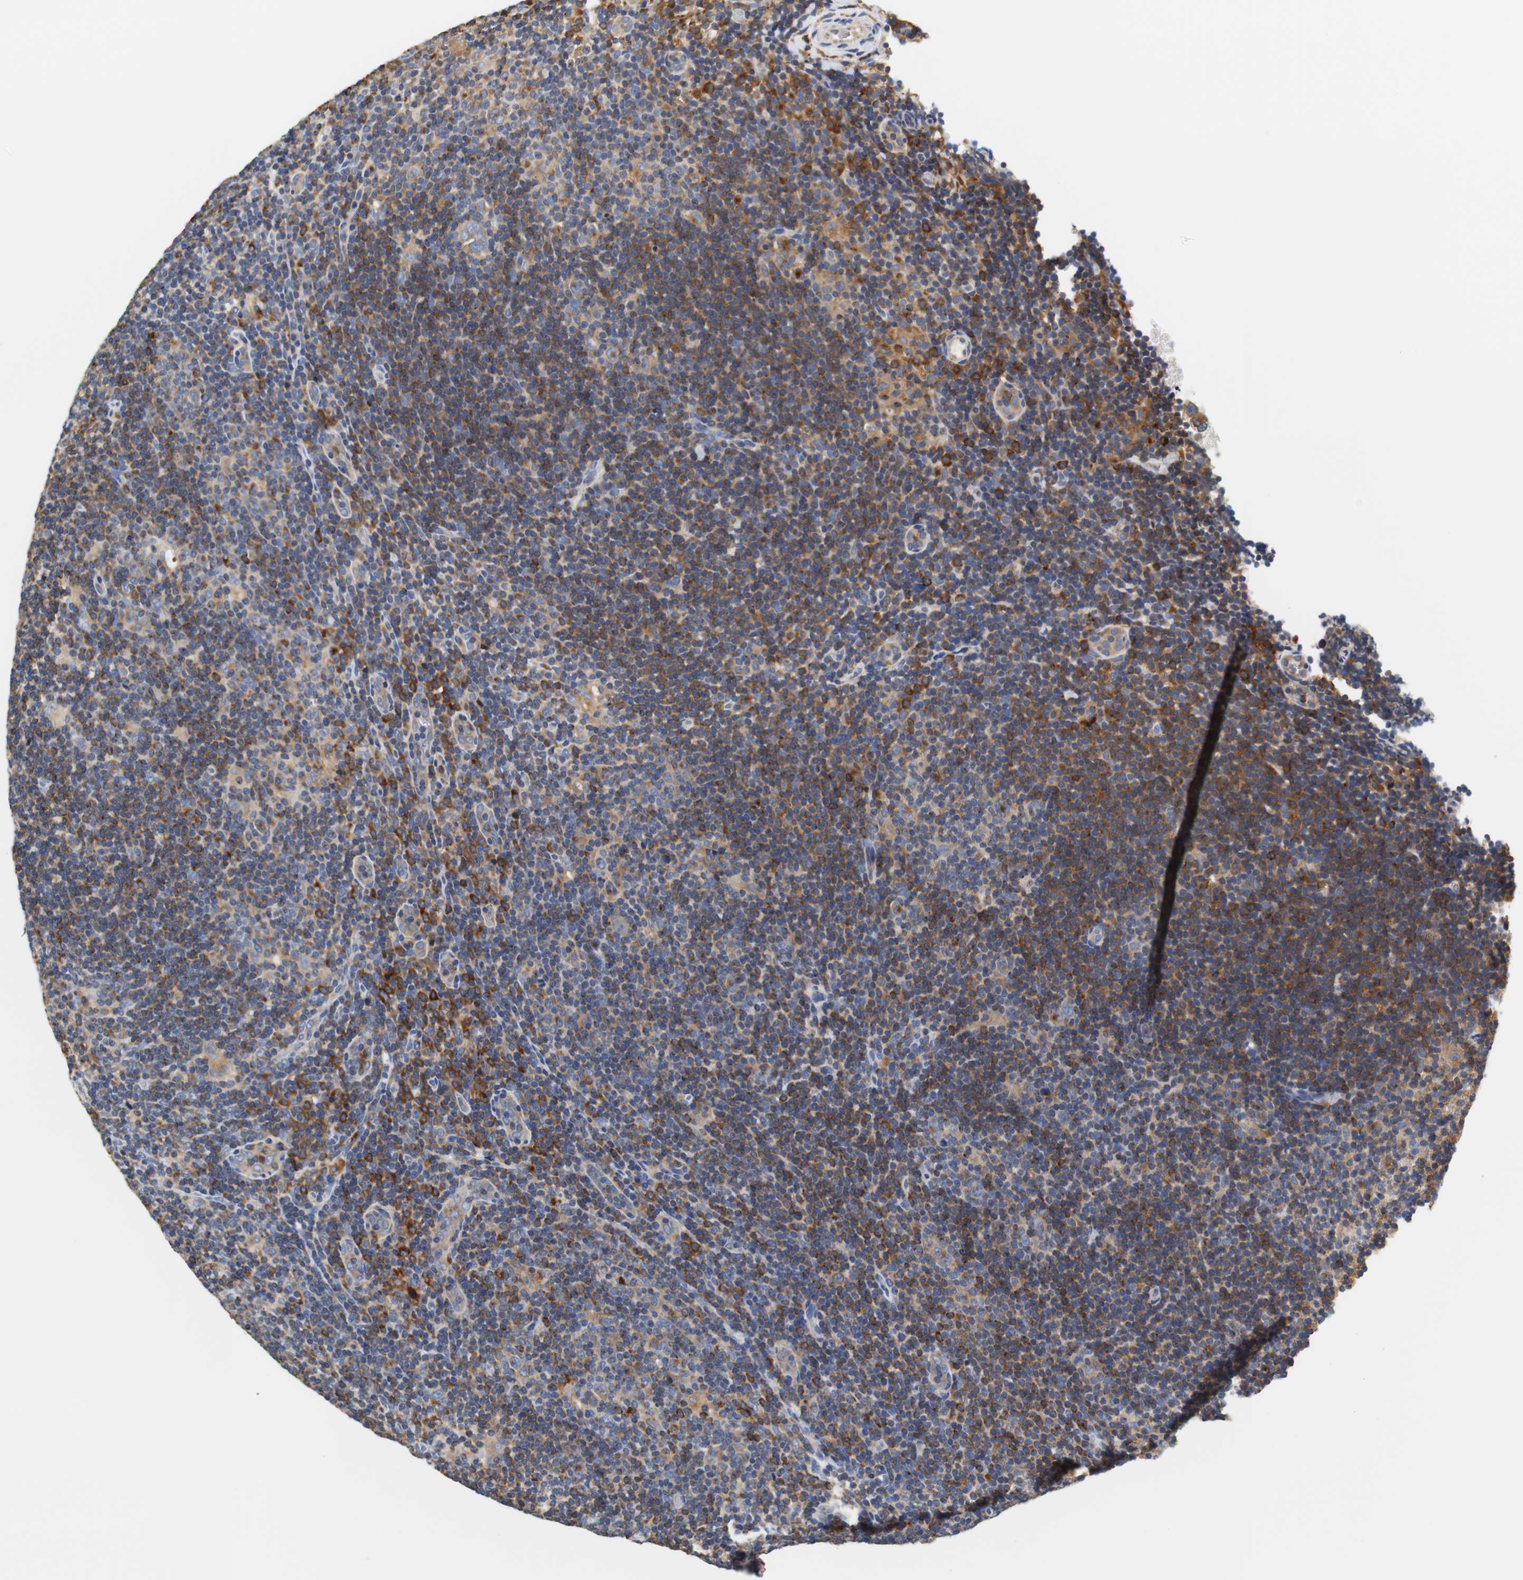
{"staining": {"intensity": "strong", "quantity": ">75%", "location": "cytoplasmic/membranous"}, "tissue": "lymphoma", "cell_type": "Tumor cells", "image_type": "cancer", "snomed": [{"axis": "morphology", "description": "Hodgkin's disease, NOS"}, {"axis": "topography", "description": "Lymph node"}], "caption": "Hodgkin's disease stained with DAB immunohistochemistry exhibits high levels of strong cytoplasmic/membranous positivity in approximately >75% of tumor cells.", "gene": "VAMP8", "patient": {"sex": "female", "age": 57}}